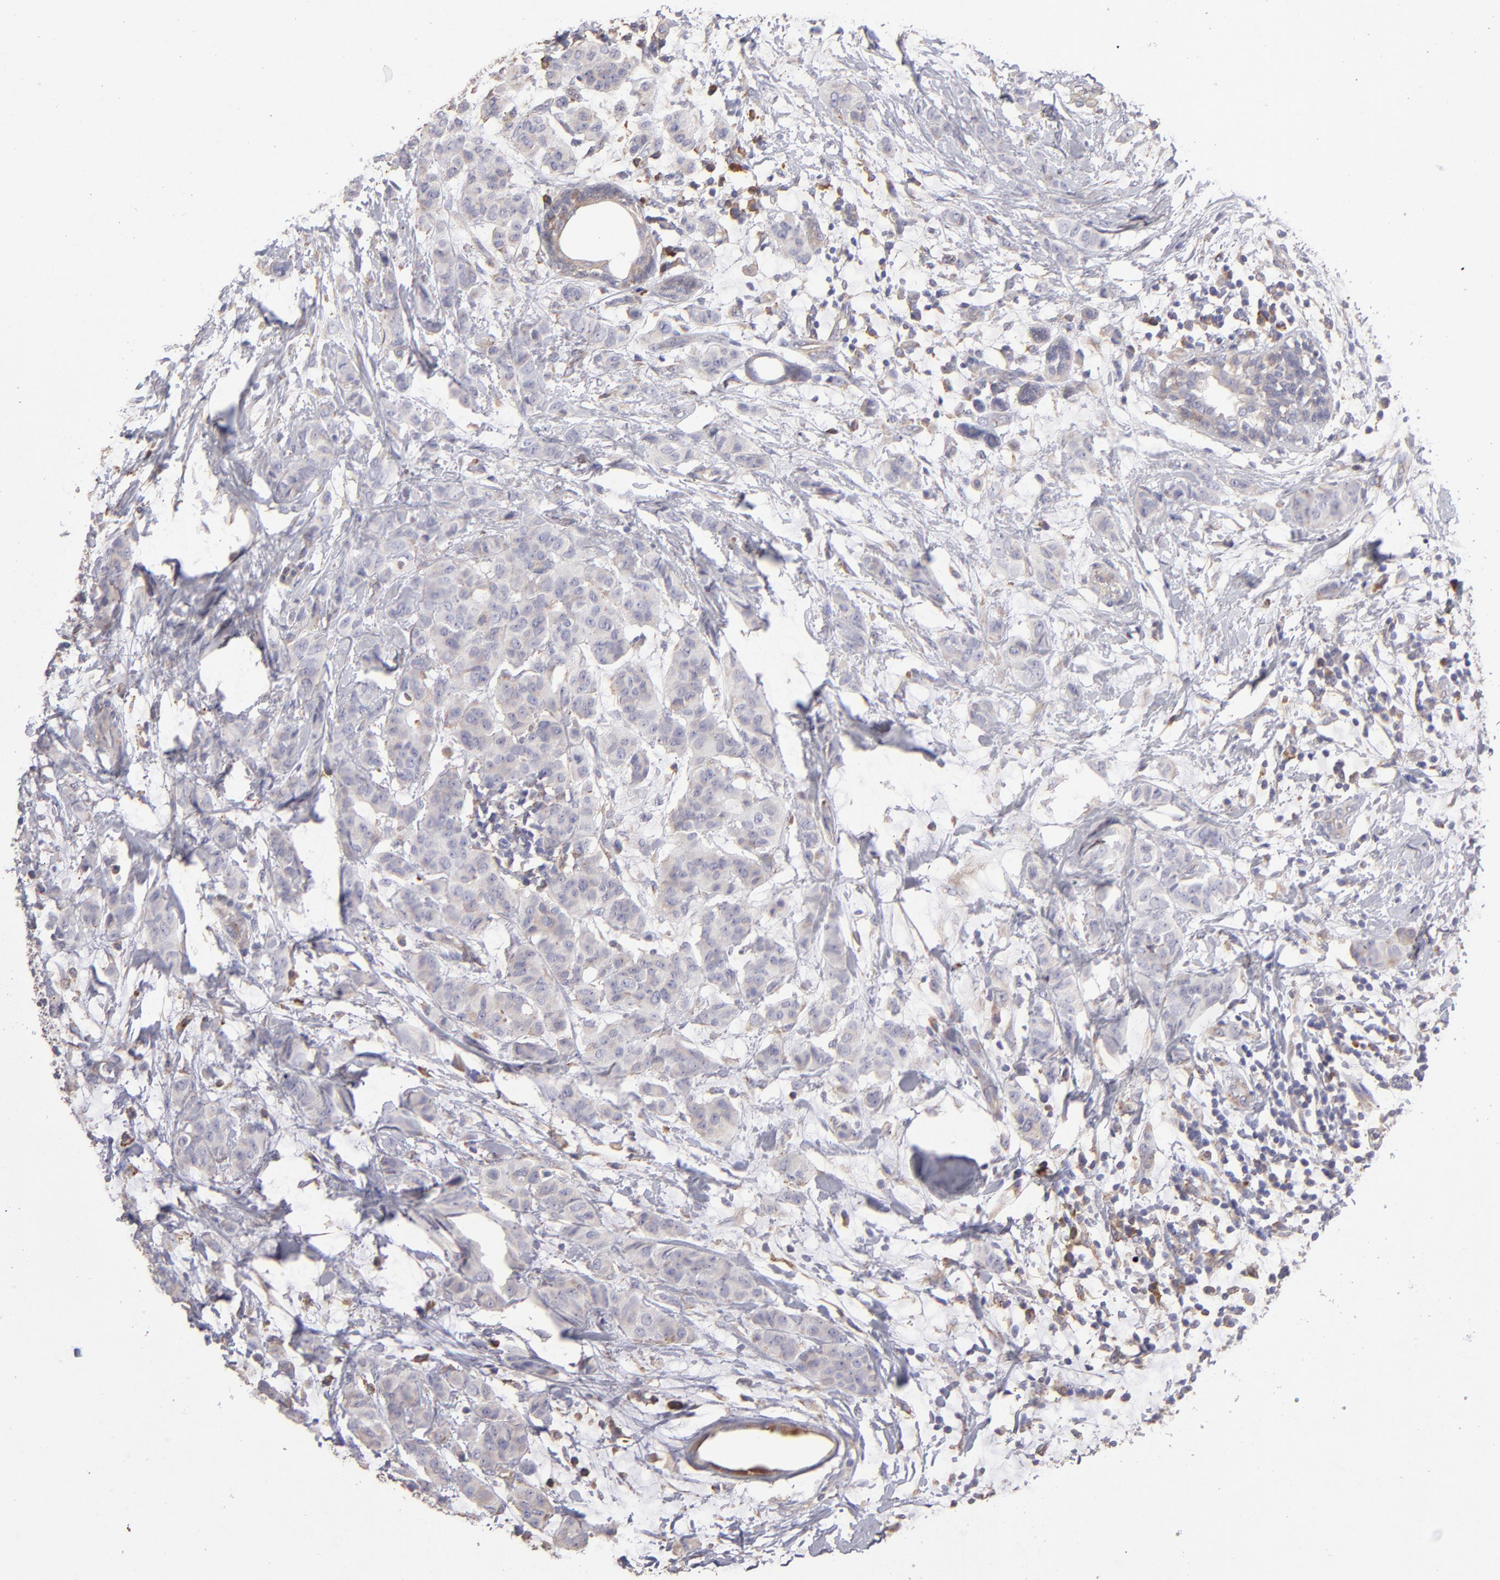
{"staining": {"intensity": "weak", "quantity": "<25%", "location": "cytoplasmic/membranous"}, "tissue": "breast cancer", "cell_type": "Tumor cells", "image_type": "cancer", "snomed": [{"axis": "morphology", "description": "Duct carcinoma"}, {"axis": "topography", "description": "Breast"}], "caption": "High magnification brightfield microscopy of infiltrating ductal carcinoma (breast) stained with DAB (brown) and counterstained with hematoxylin (blue): tumor cells show no significant expression.", "gene": "CALR", "patient": {"sex": "female", "age": 40}}